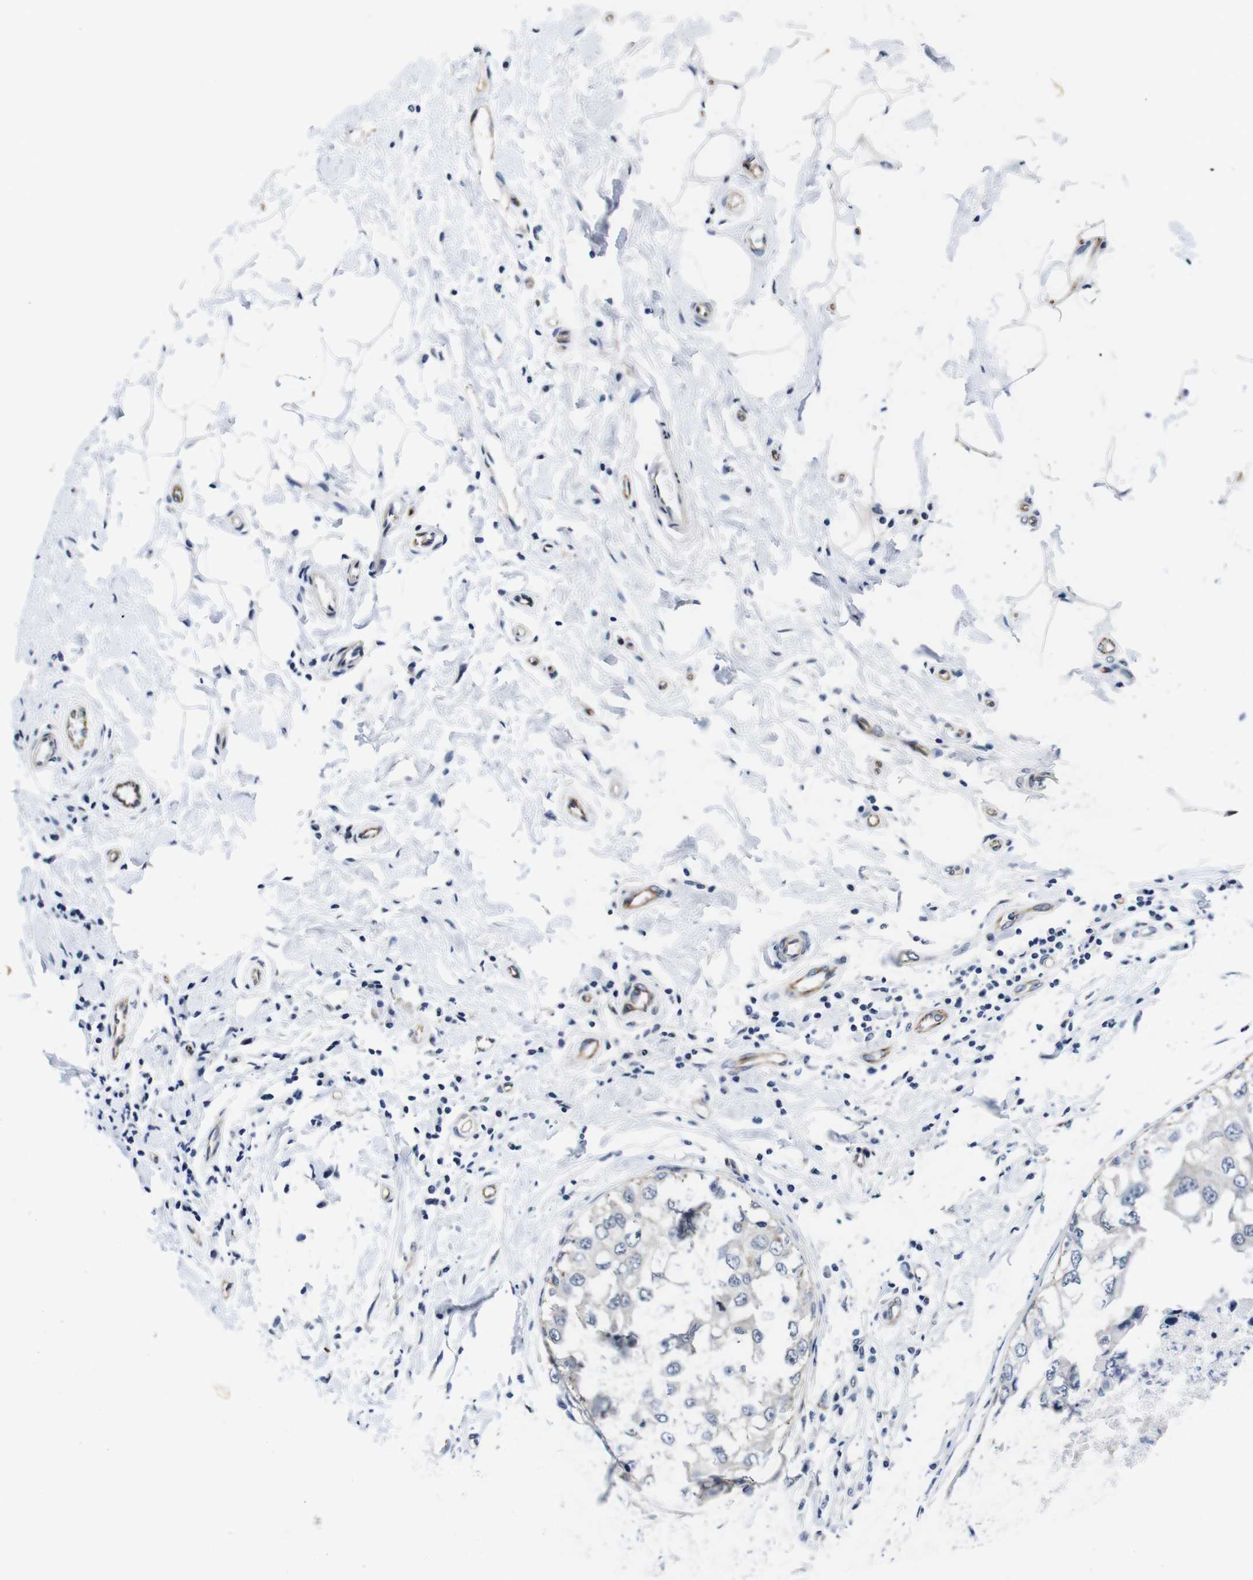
{"staining": {"intensity": "negative", "quantity": "none", "location": "none"}, "tissue": "breast cancer", "cell_type": "Tumor cells", "image_type": "cancer", "snomed": [{"axis": "morphology", "description": "Duct carcinoma"}, {"axis": "topography", "description": "Breast"}], "caption": "A high-resolution histopathology image shows IHC staining of breast cancer, which reveals no significant positivity in tumor cells.", "gene": "SOCS3", "patient": {"sex": "female", "age": 27}}